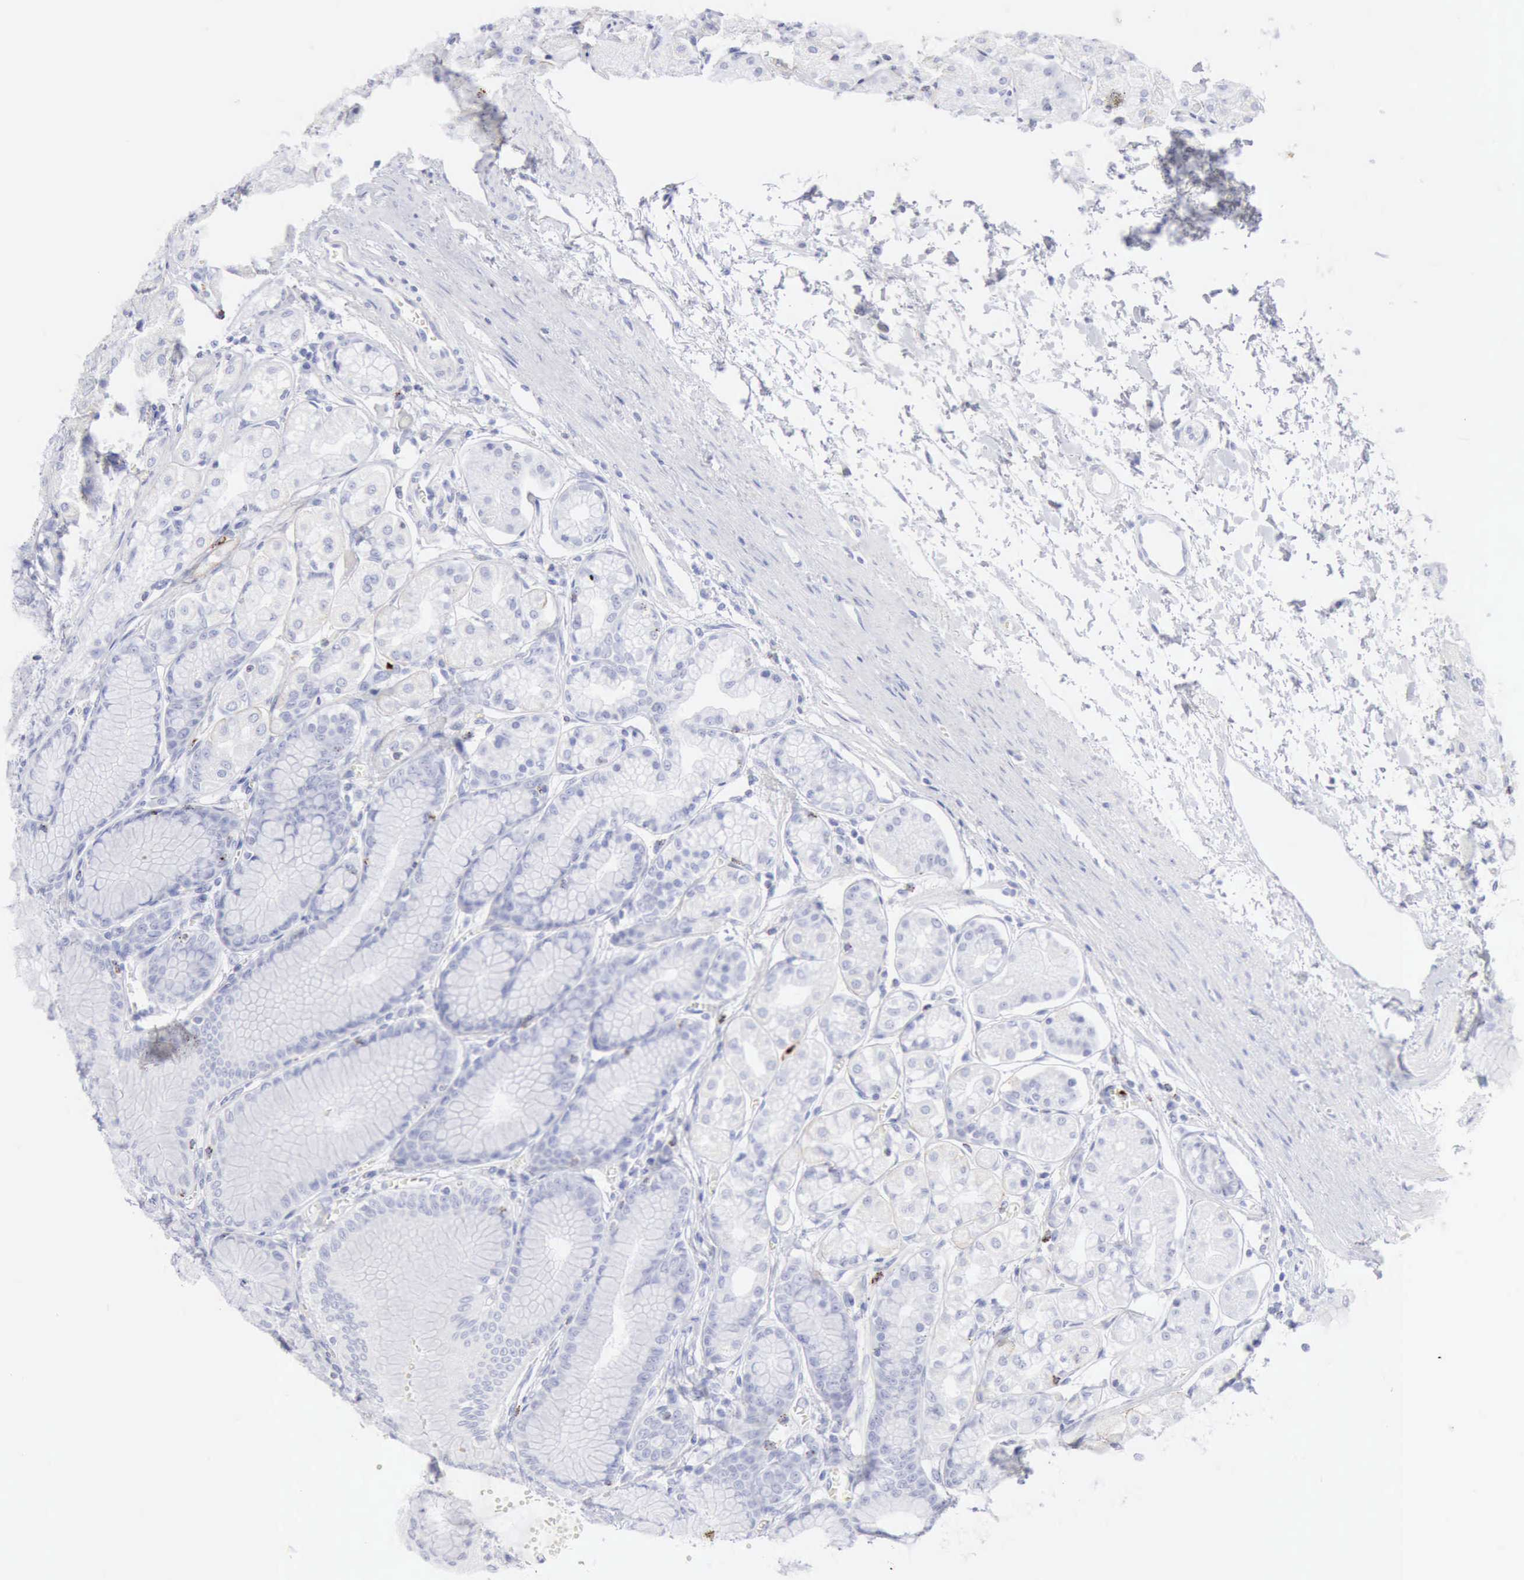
{"staining": {"intensity": "negative", "quantity": "none", "location": "none"}, "tissue": "stomach", "cell_type": "Glandular cells", "image_type": "normal", "snomed": [{"axis": "morphology", "description": "Normal tissue, NOS"}, {"axis": "topography", "description": "Stomach"}, {"axis": "topography", "description": "Stomach, lower"}], "caption": "This is an immunohistochemistry histopathology image of benign stomach. There is no staining in glandular cells.", "gene": "GZMB", "patient": {"sex": "male", "age": 76}}